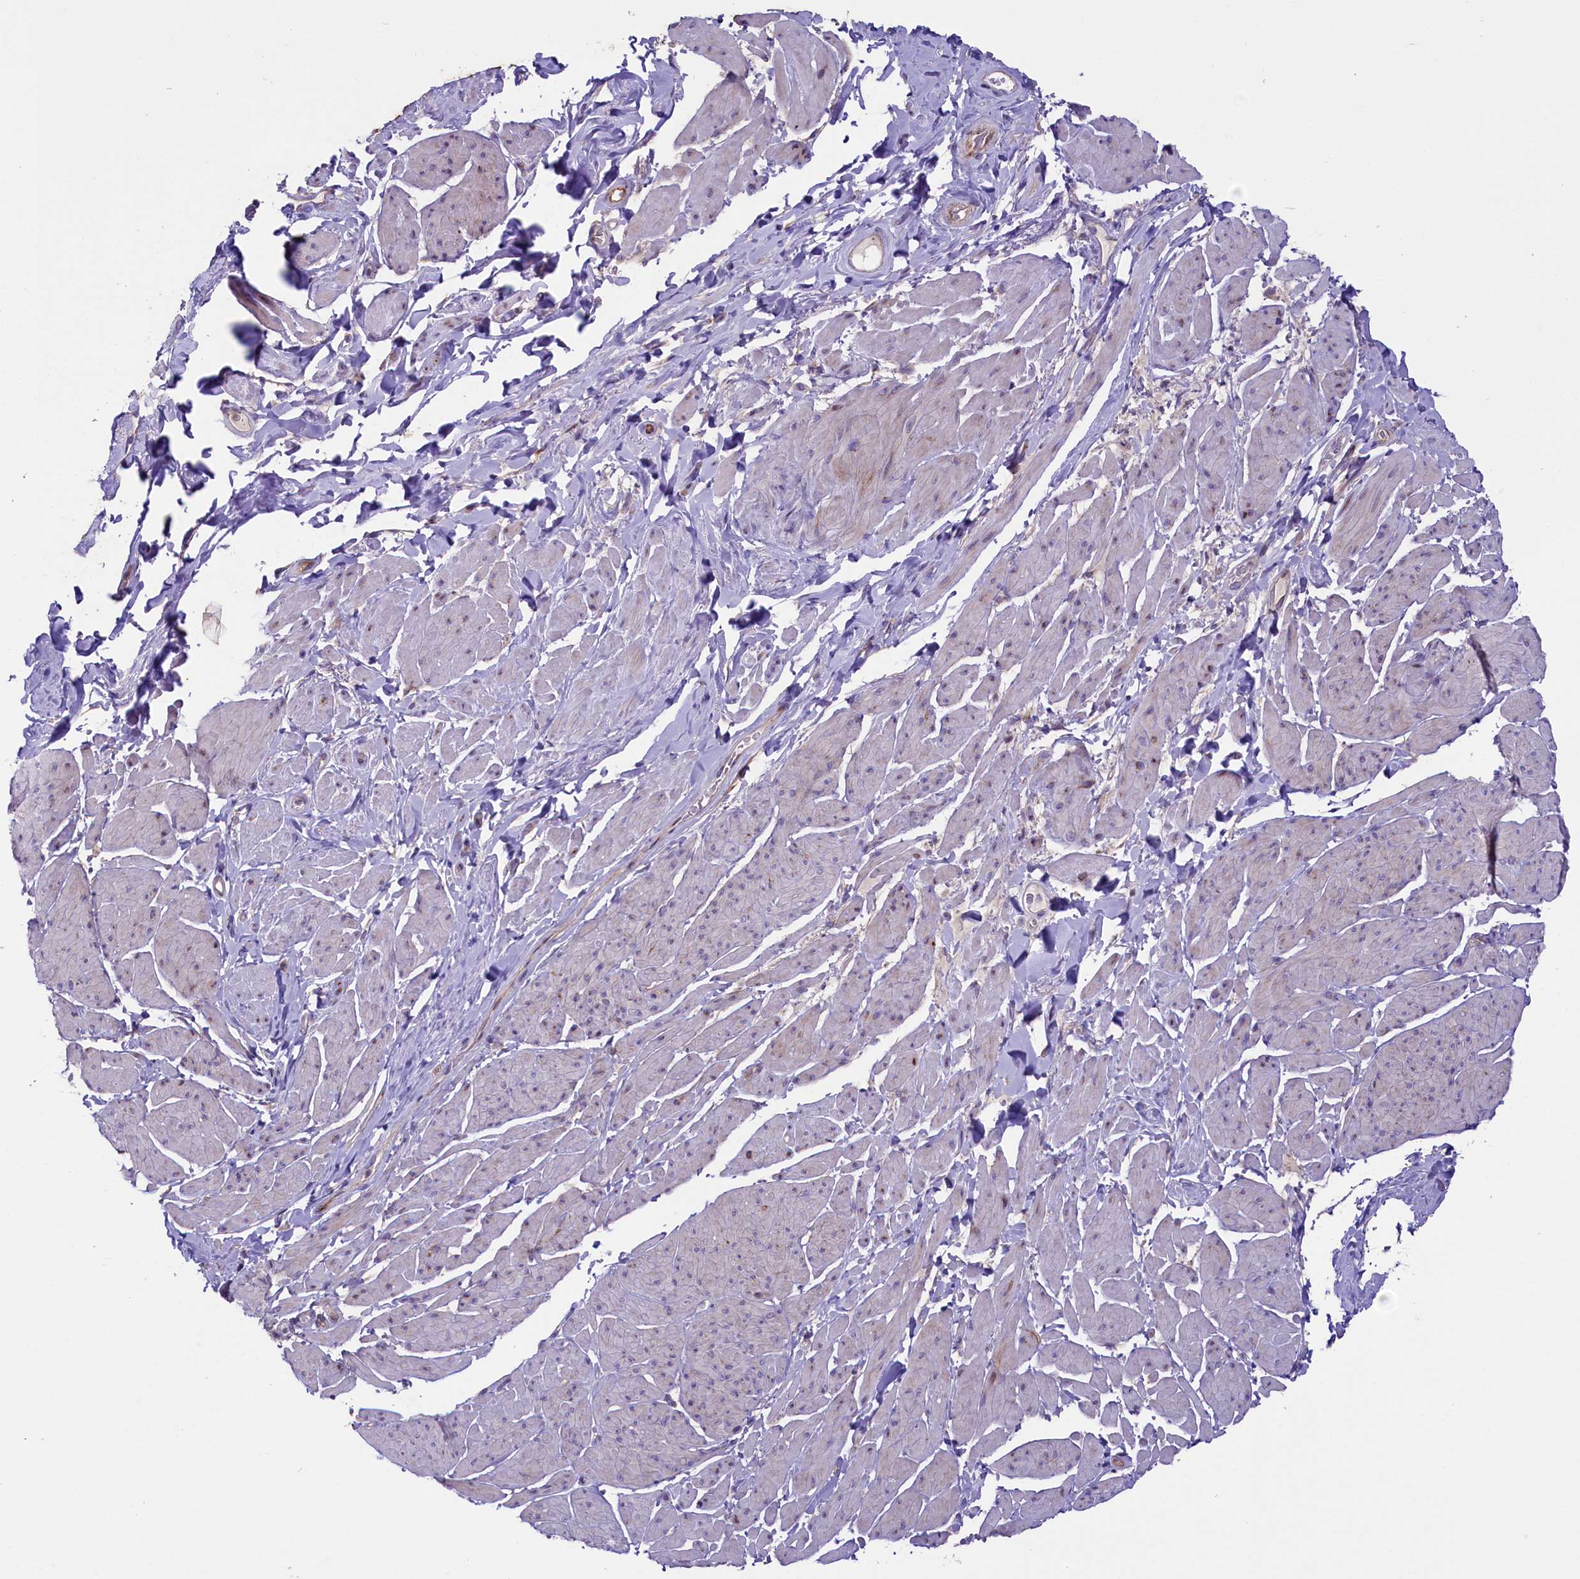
{"staining": {"intensity": "negative", "quantity": "none", "location": "none"}, "tissue": "smooth muscle", "cell_type": "Smooth muscle cells", "image_type": "normal", "snomed": [{"axis": "morphology", "description": "Normal tissue, NOS"}, {"axis": "topography", "description": "Smooth muscle"}, {"axis": "topography", "description": "Peripheral nerve tissue"}], "caption": "Immunohistochemistry of benign human smooth muscle reveals no positivity in smooth muscle cells.", "gene": "CD99L2", "patient": {"sex": "male", "age": 69}}